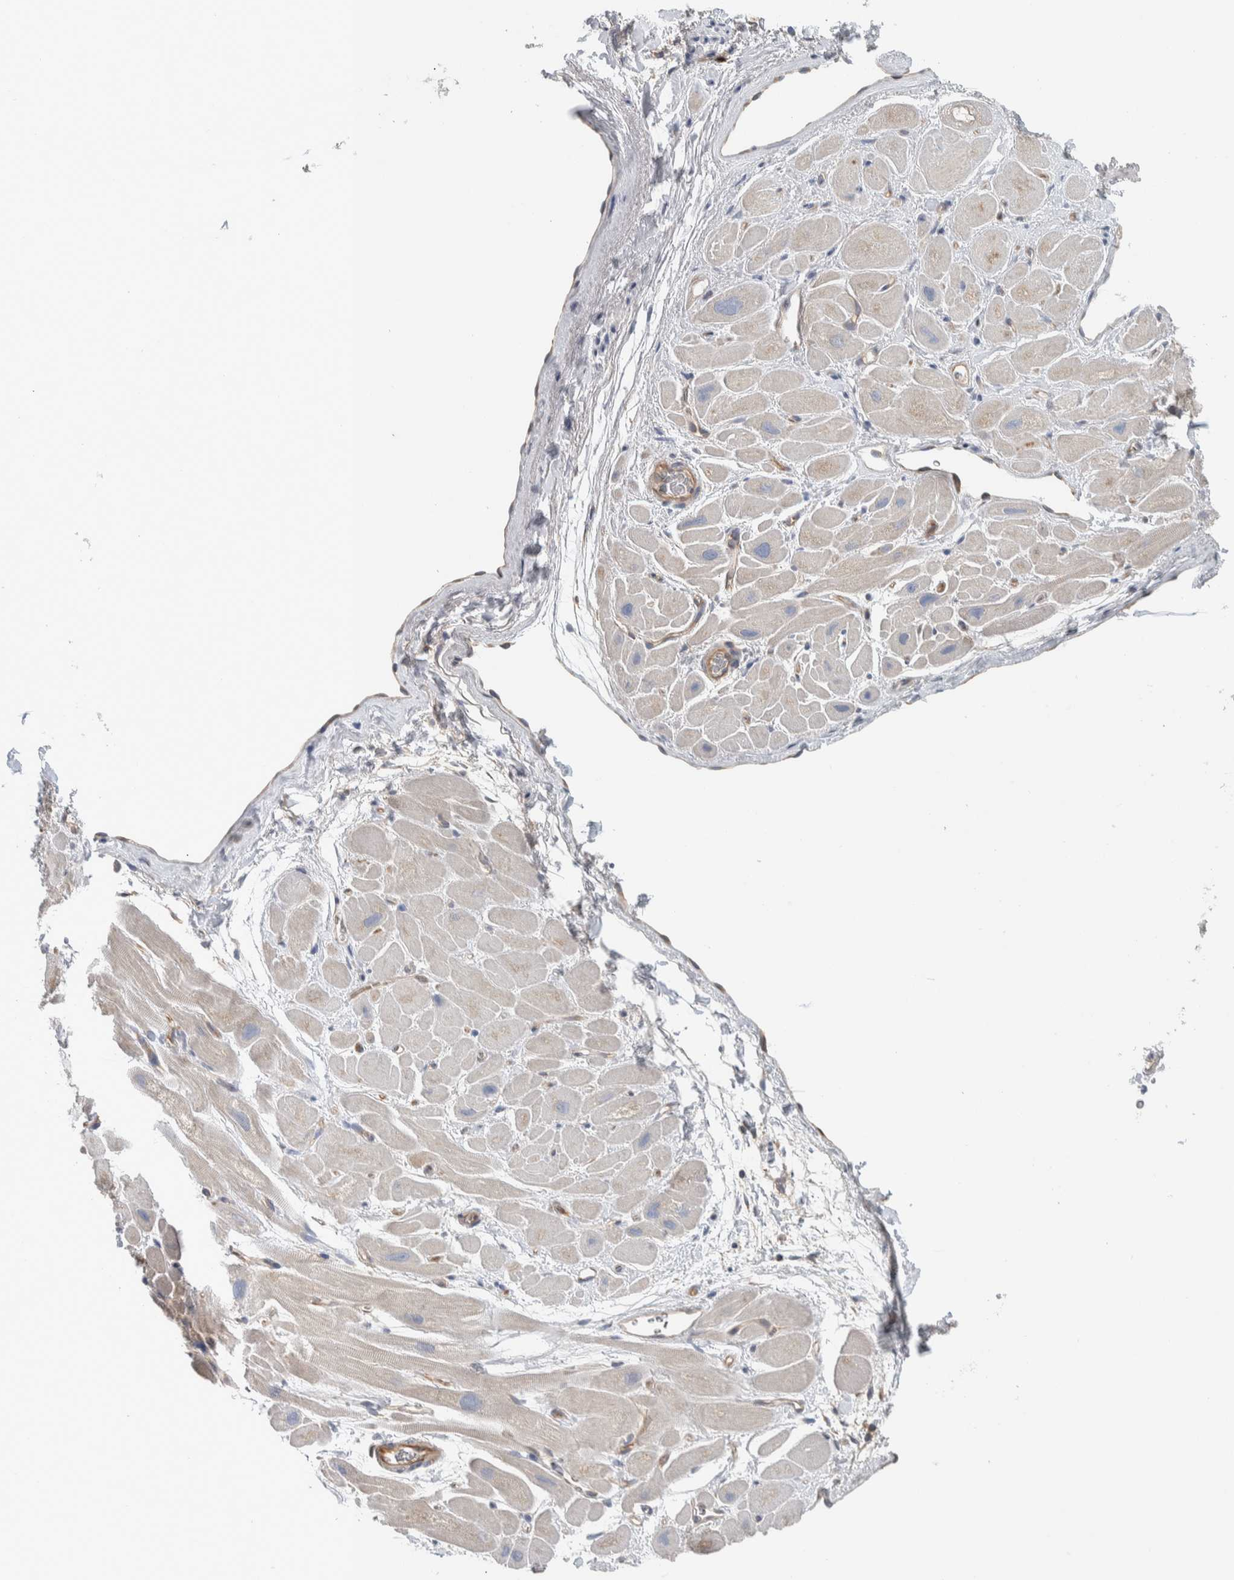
{"staining": {"intensity": "negative", "quantity": "none", "location": "none"}, "tissue": "heart muscle", "cell_type": "Cardiomyocytes", "image_type": "normal", "snomed": [{"axis": "morphology", "description": "Normal tissue, NOS"}, {"axis": "topography", "description": "Heart"}], "caption": "Cardiomyocytes show no significant positivity in benign heart muscle.", "gene": "NFKB2", "patient": {"sex": "male", "age": 49}}